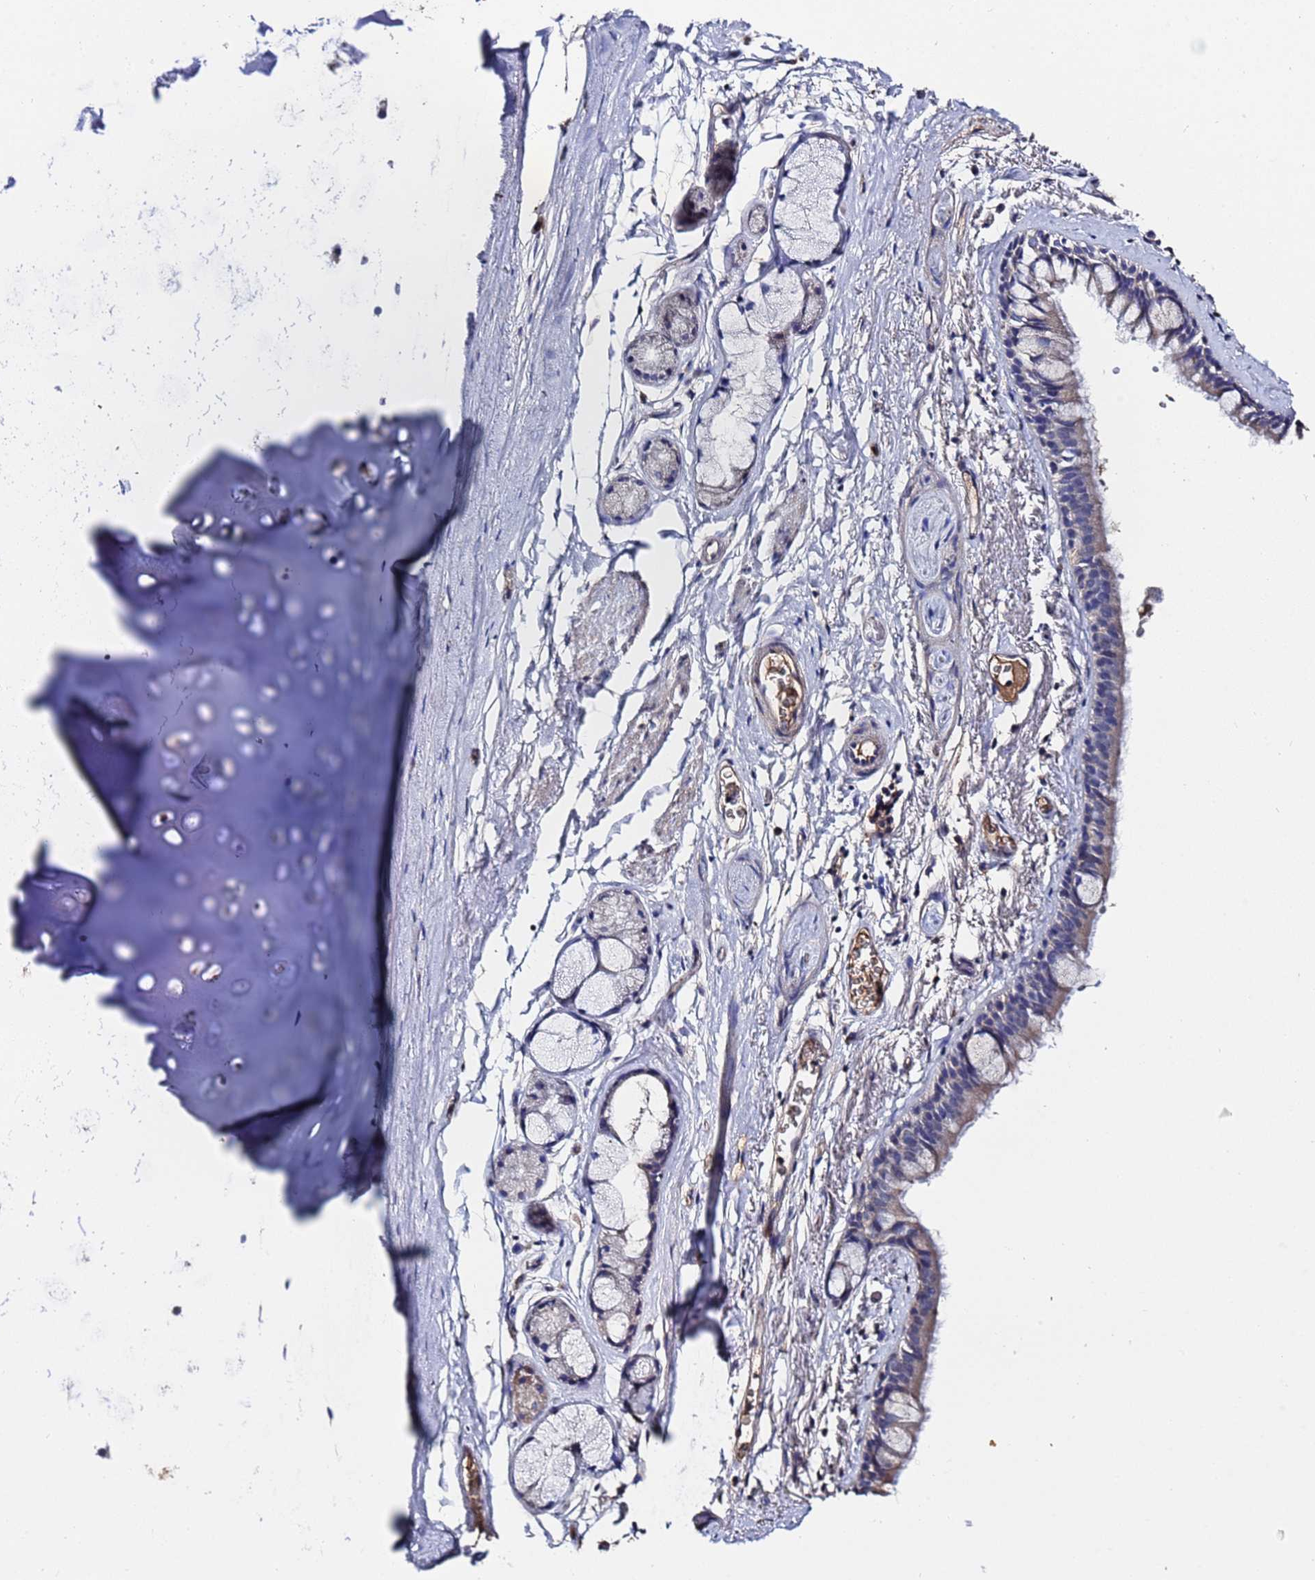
{"staining": {"intensity": "negative", "quantity": "none", "location": "none"}, "tissue": "adipose tissue", "cell_type": "Adipocytes", "image_type": "normal", "snomed": [{"axis": "morphology", "description": "Normal tissue, NOS"}, {"axis": "topography", "description": "Lymph node"}, {"axis": "topography", "description": "Bronchus"}], "caption": "DAB immunohistochemical staining of unremarkable adipose tissue reveals no significant positivity in adipocytes. Brightfield microscopy of immunohistochemistry stained with DAB (brown) and hematoxylin (blue), captured at high magnification.", "gene": "TCP10L", "patient": {"sex": "male", "age": 63}}